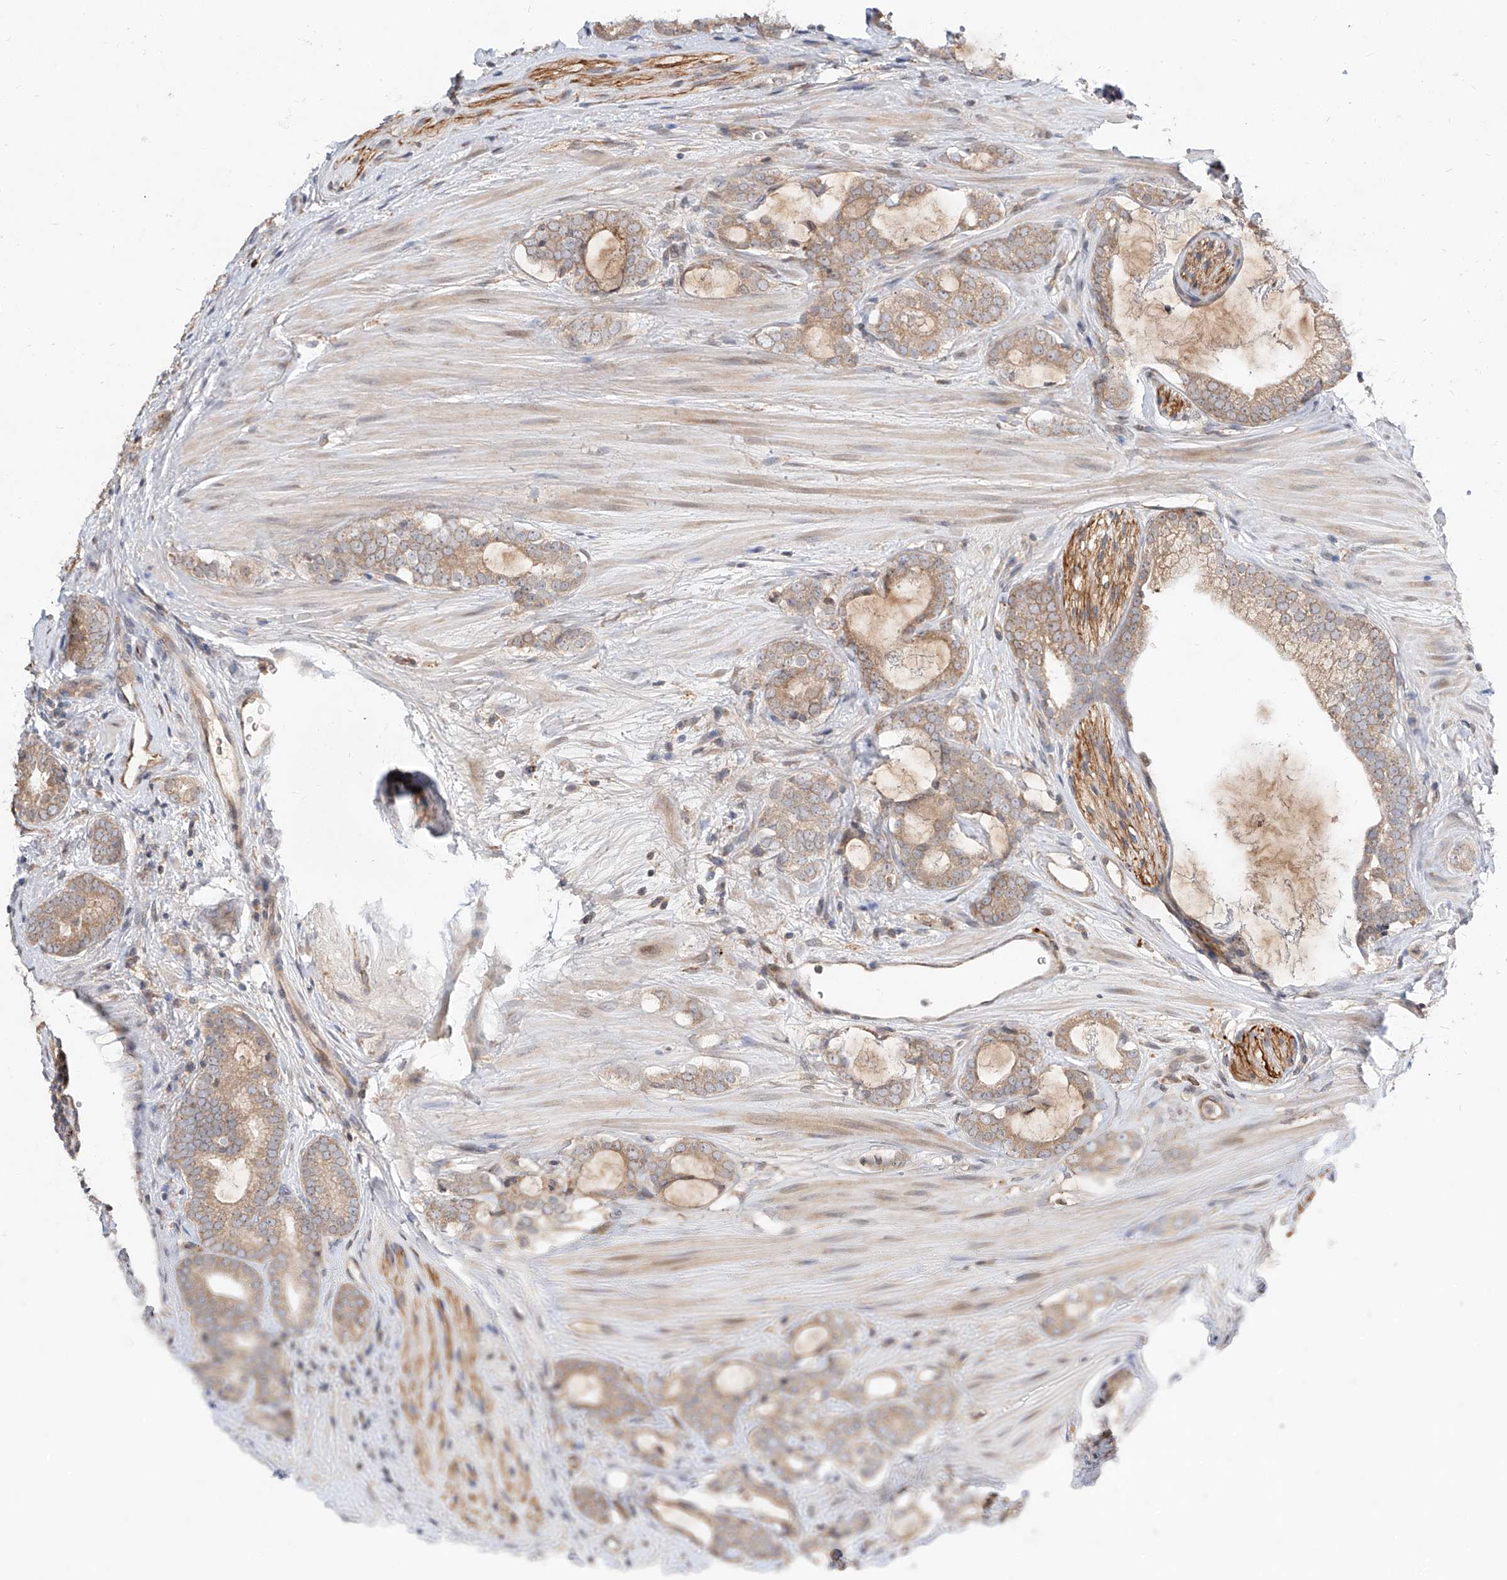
{"staining": {"intensity": "weak", "quantity": ">75%", "location": "cytoplasmic/membranous"}, "tissue": "prostate cancer", "cell_type": "Tumor cells", "image_type": "cancer", "snomed": [{"axis": "morphology", "description": "Adenocarcinoma, High grade"}, {"axis": "topography", "description": "Prostate"}], "caption": "Protein expression by IHC displays weak cytoplasmic/membranous staining in about >75% of tumor cells in prostate cancer.", "gene": "DIRAS3", "patient": {"sex": "male", "age": 63}}